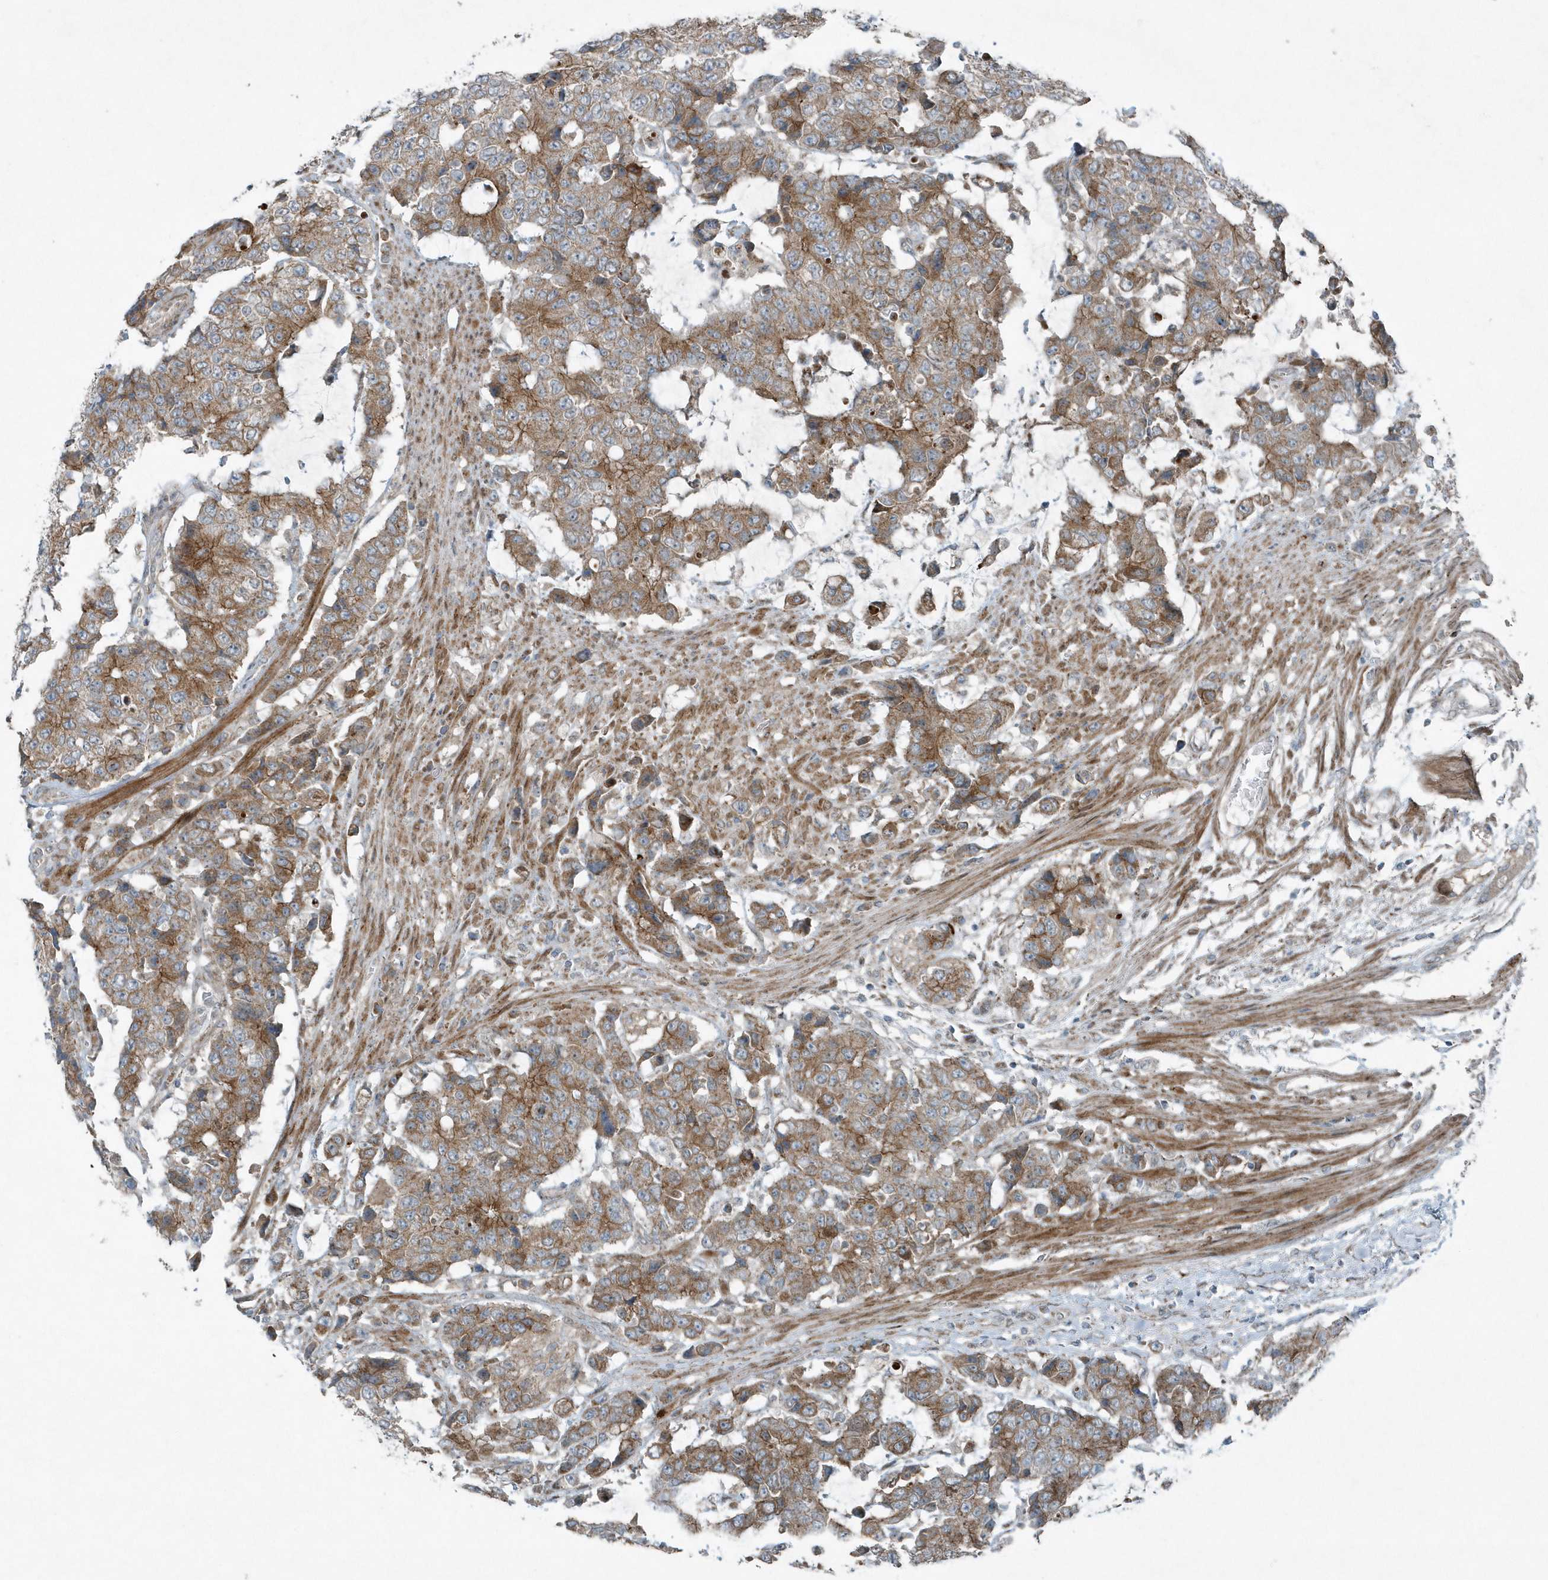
{"staining": {"intensity": "moderate", "quantity": ">75%", "location": "cytoplasmic/membranous"}, "tissue": "colorectal cancer", "cell_type": "Tumor cells", "image_type": "cancer", "snomed": [{"axis": "morphology", "description": "Adenocarcinoma, NOS"}, {"axis": "topography", "description": "Colon"}], "caption": "Moderate cytoplasmic/membranous expression for a protein is appreciated in about >75% of tumor cells of colorectal adenocarcinoma using immunohistochemistry.", "gene": "GCC2", "patient": {"sex": "female", "age": 86}}